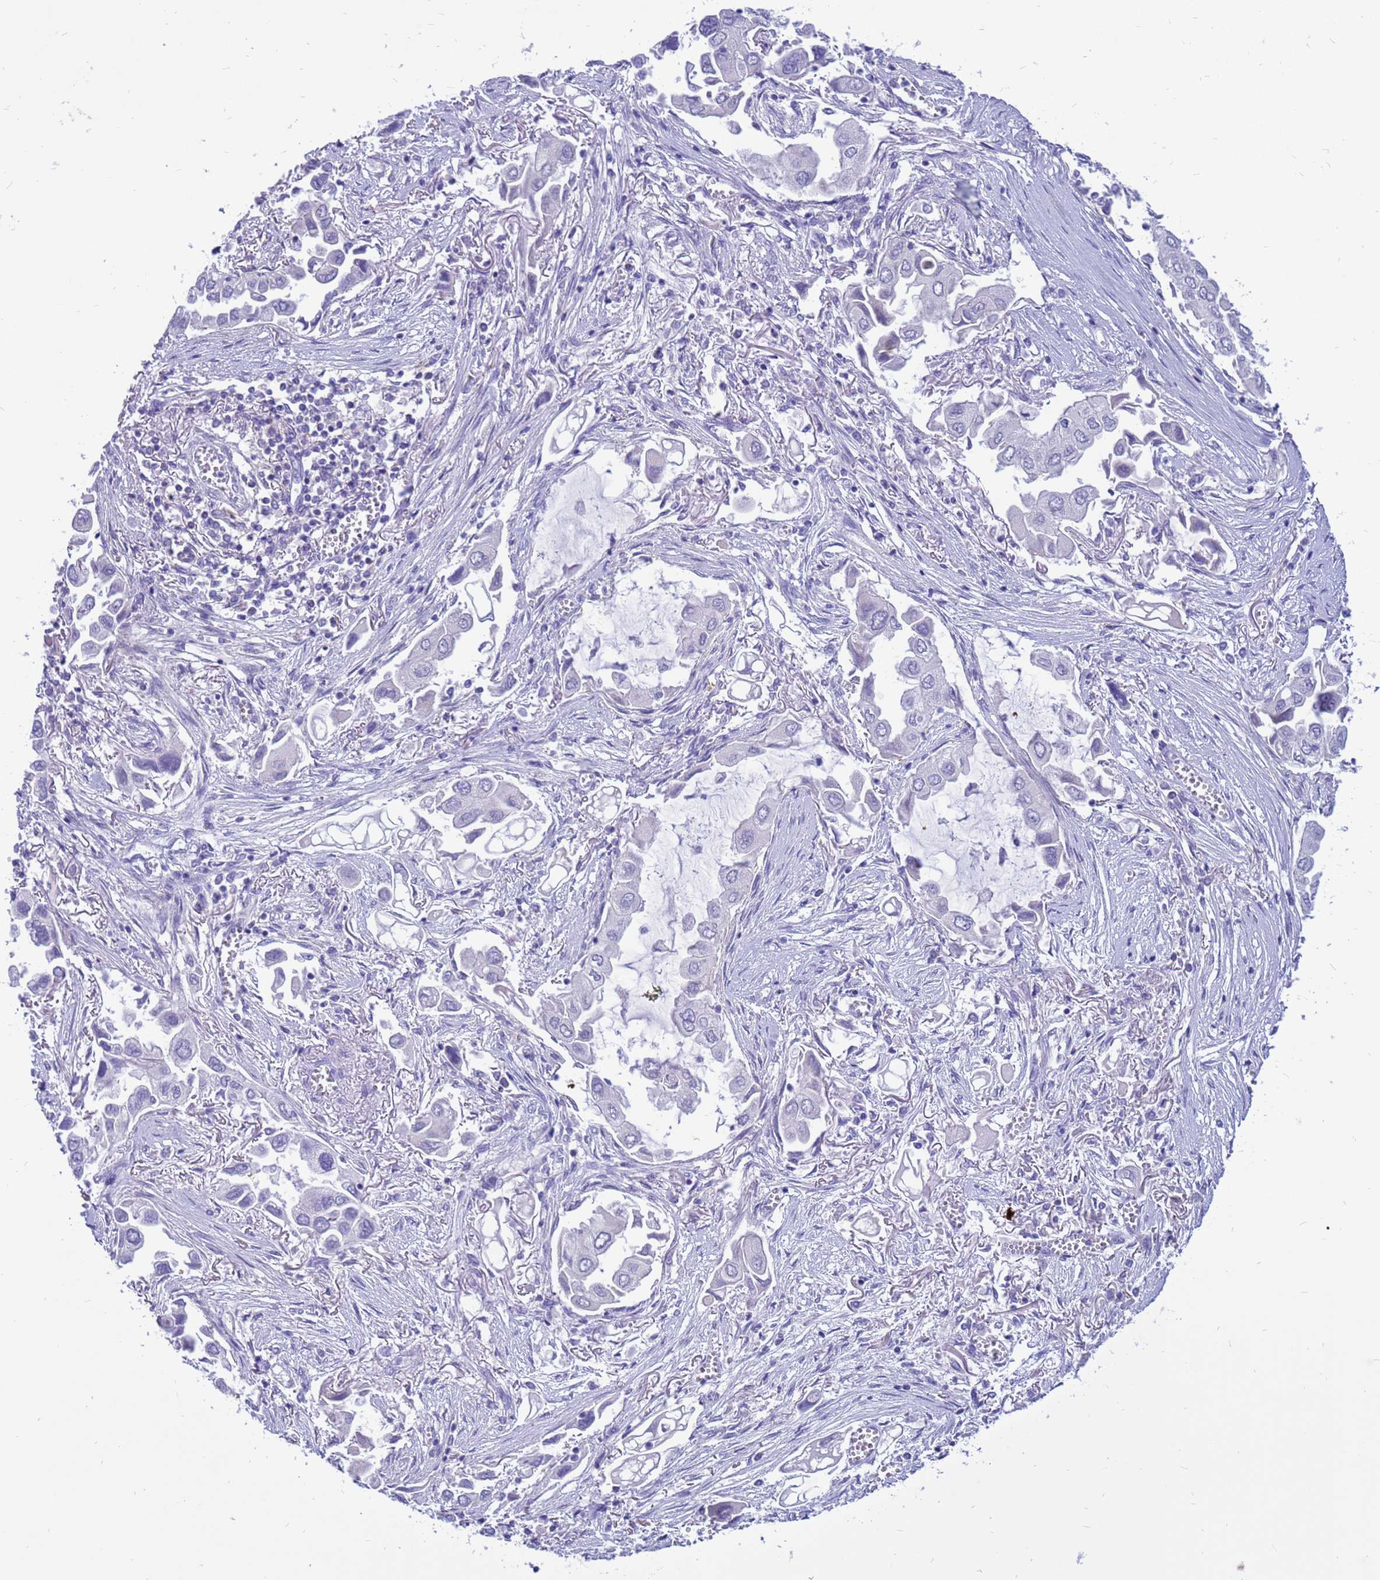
{"staining": {"intensity": "negative", "quantity": "none", "location": "none"}, "tissue": "lung cancer", "cell_type": "Tumor cells", "image_type": "cancer", "snomed": [{"axis": "morphology", "description": "Adenocarcinoma, NOS"}, {"axis": "topography", "description": "Lung"}], "caption": "This is an IHC photomicrograph of lung adenocarcinoma. There is no staining in tumor cells.", "gene": "PDE10A", "patient": {"sex": "female", "age": 76}}